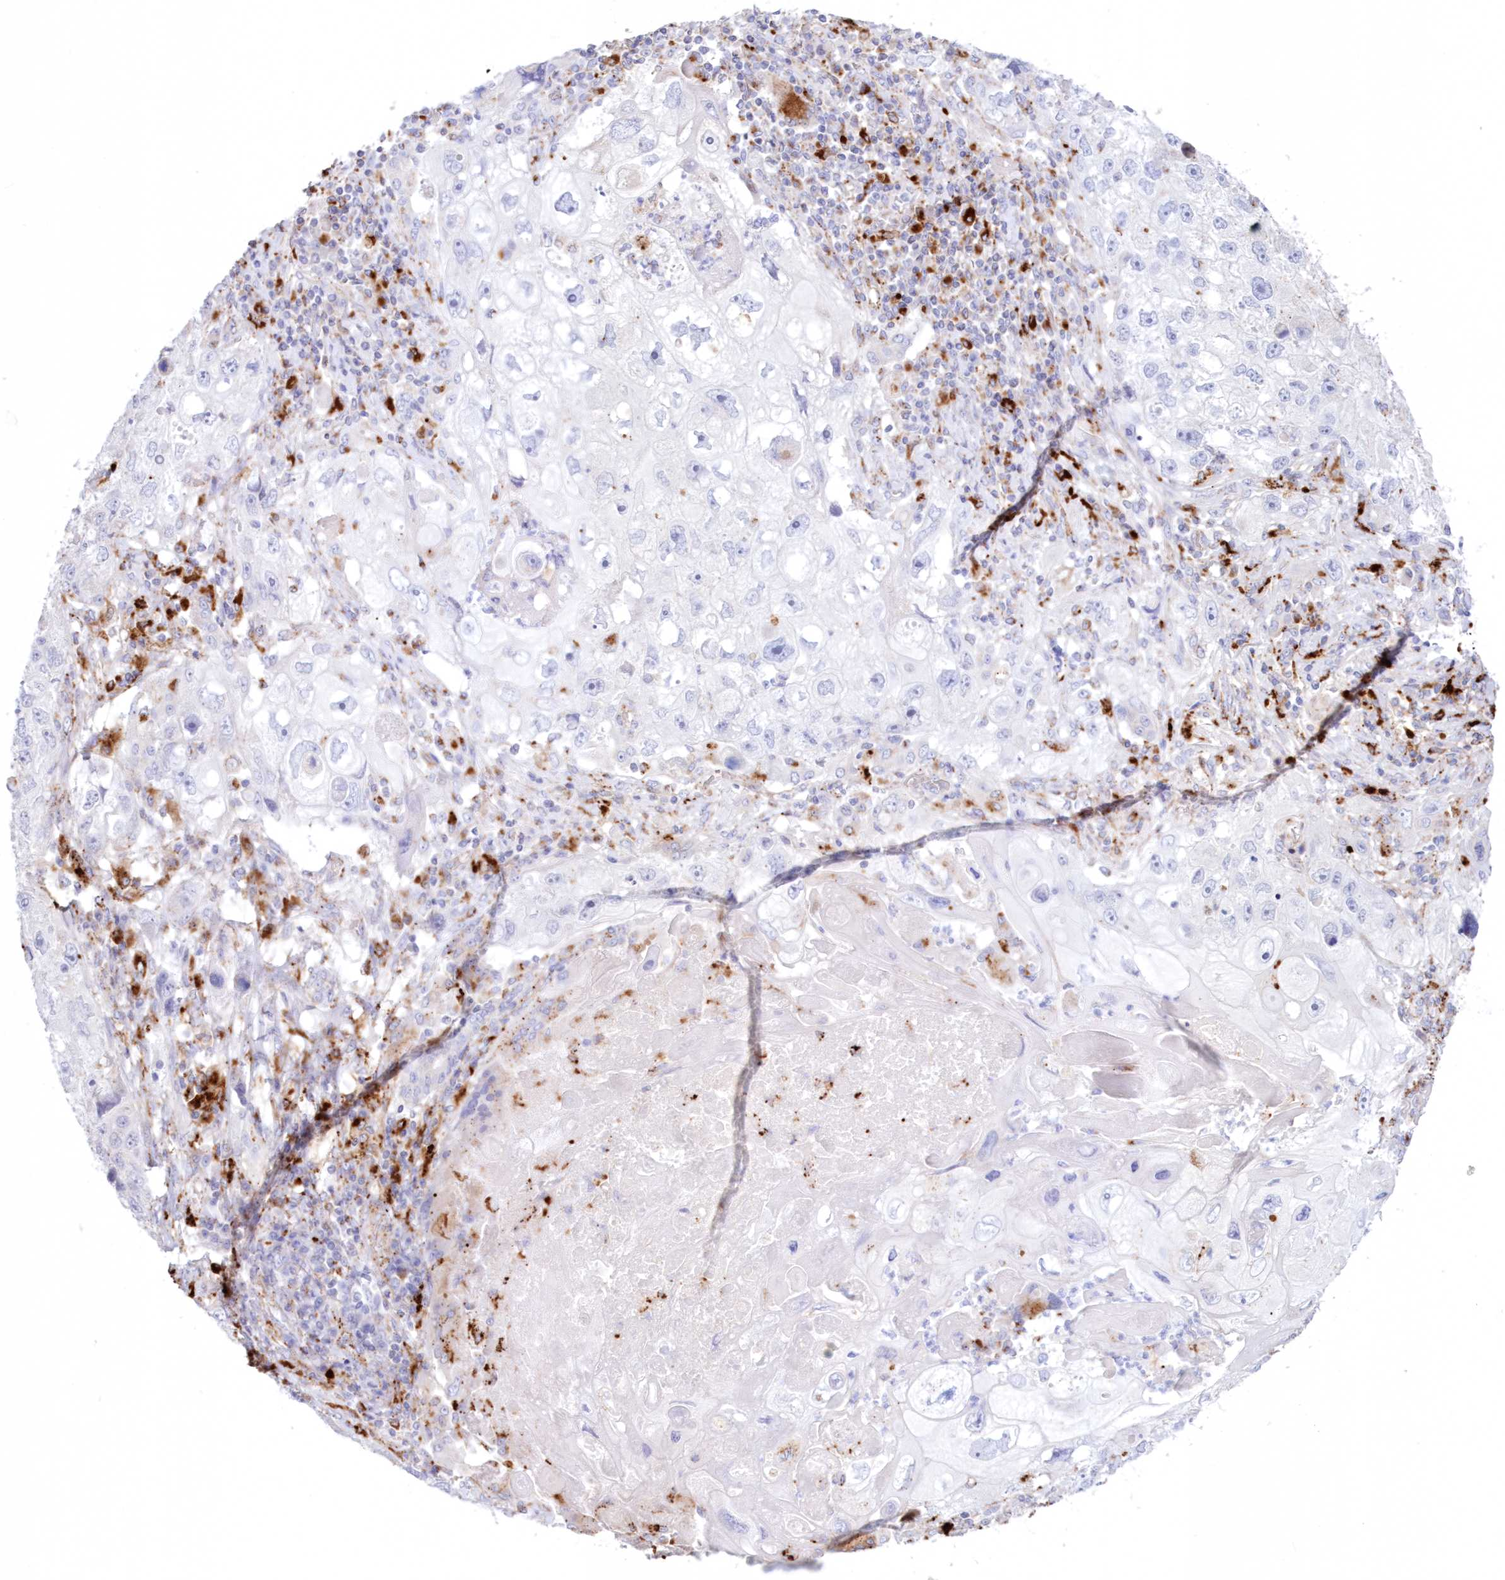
{"staining": {"intensity": "negative", "quantity": "none", "location": "none"}, "tissue": "lung cancer", "cell_type": "Tumor cells", "image_type": "cancer", "snomed": [{"axis": "morphology", "description": "Squamous cell carcinoma, NOS"}, {"axis": "topography", "description": "Lung"}], "caption": "DAB (3,3'-diaminobenzidine) immunohistochemical staining of human lung squamous cell carcinoma exhibits no significant staining in tumor cells.", "gene": "TPP1", "patient": {"sex": "male", "age": 61}}